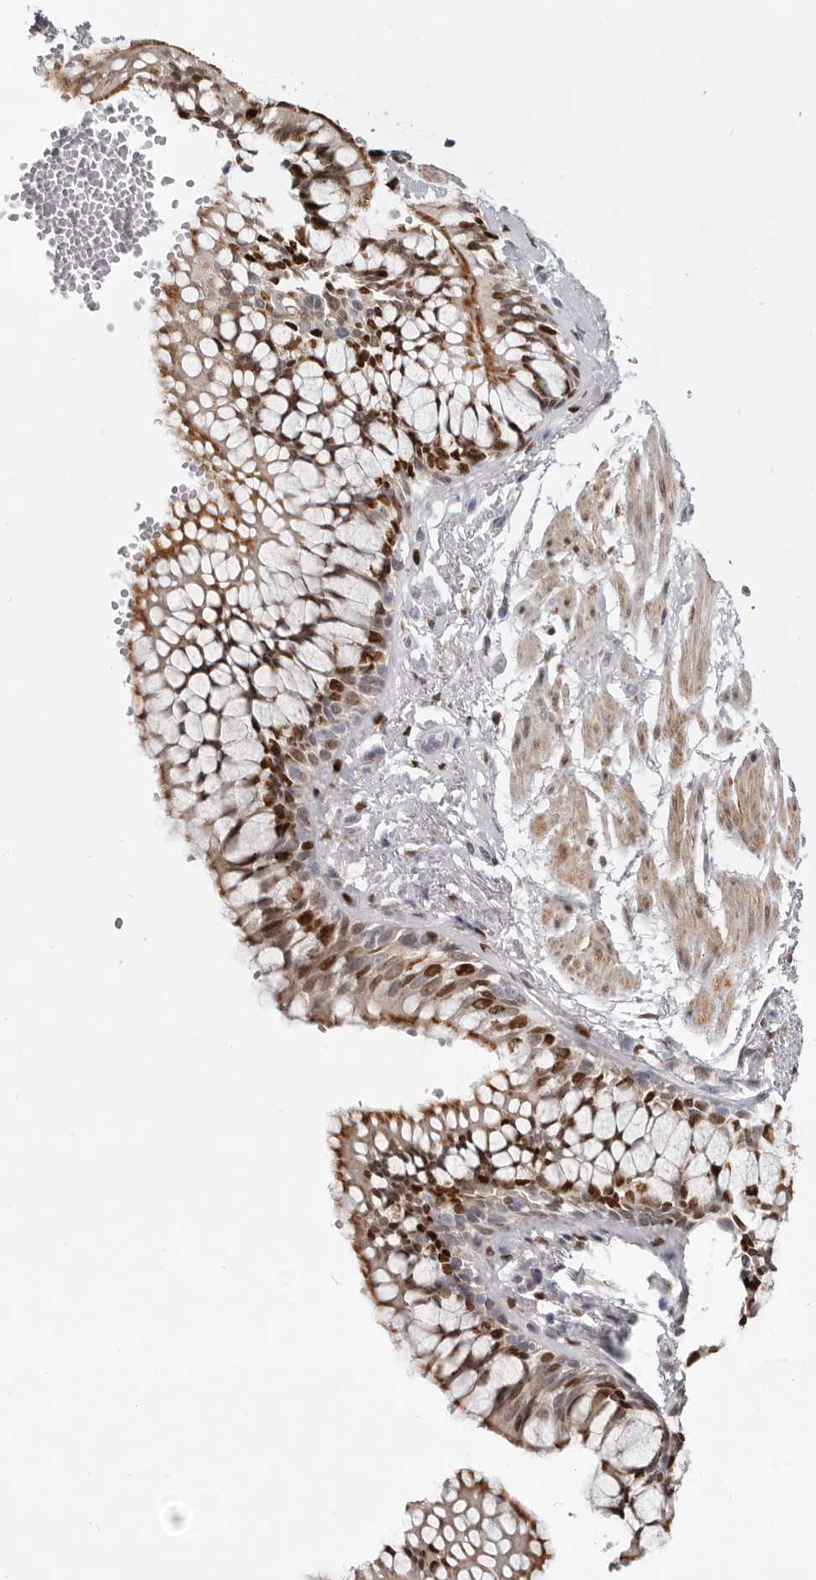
{"staining": {"intensity": "strong", "quantity": "25%-75%", "location": "cytoplasmic/membranous,nuclear"}, "tissue": "bronchus", "cell_type": "Respiratory epithelial cells", "image_type": "normal", "snomed": [{"axis": "morphology", "description": "Normal tissue, NOS"}, {"axis": "topography", "description": "Cartilage tissue"}, {"axis": "topography", "description": "Bronchus"}], "caption": "Respiratory epithelial cells reveal strong cytoplasmic/membranous,nuclear expression in about 25%-75% of cells in normal bronchus. (Brightfield microscopy of DAB IHC at high magnification).", "gene": "SRP19", "patient": {"sex": "female", "age": 73}}